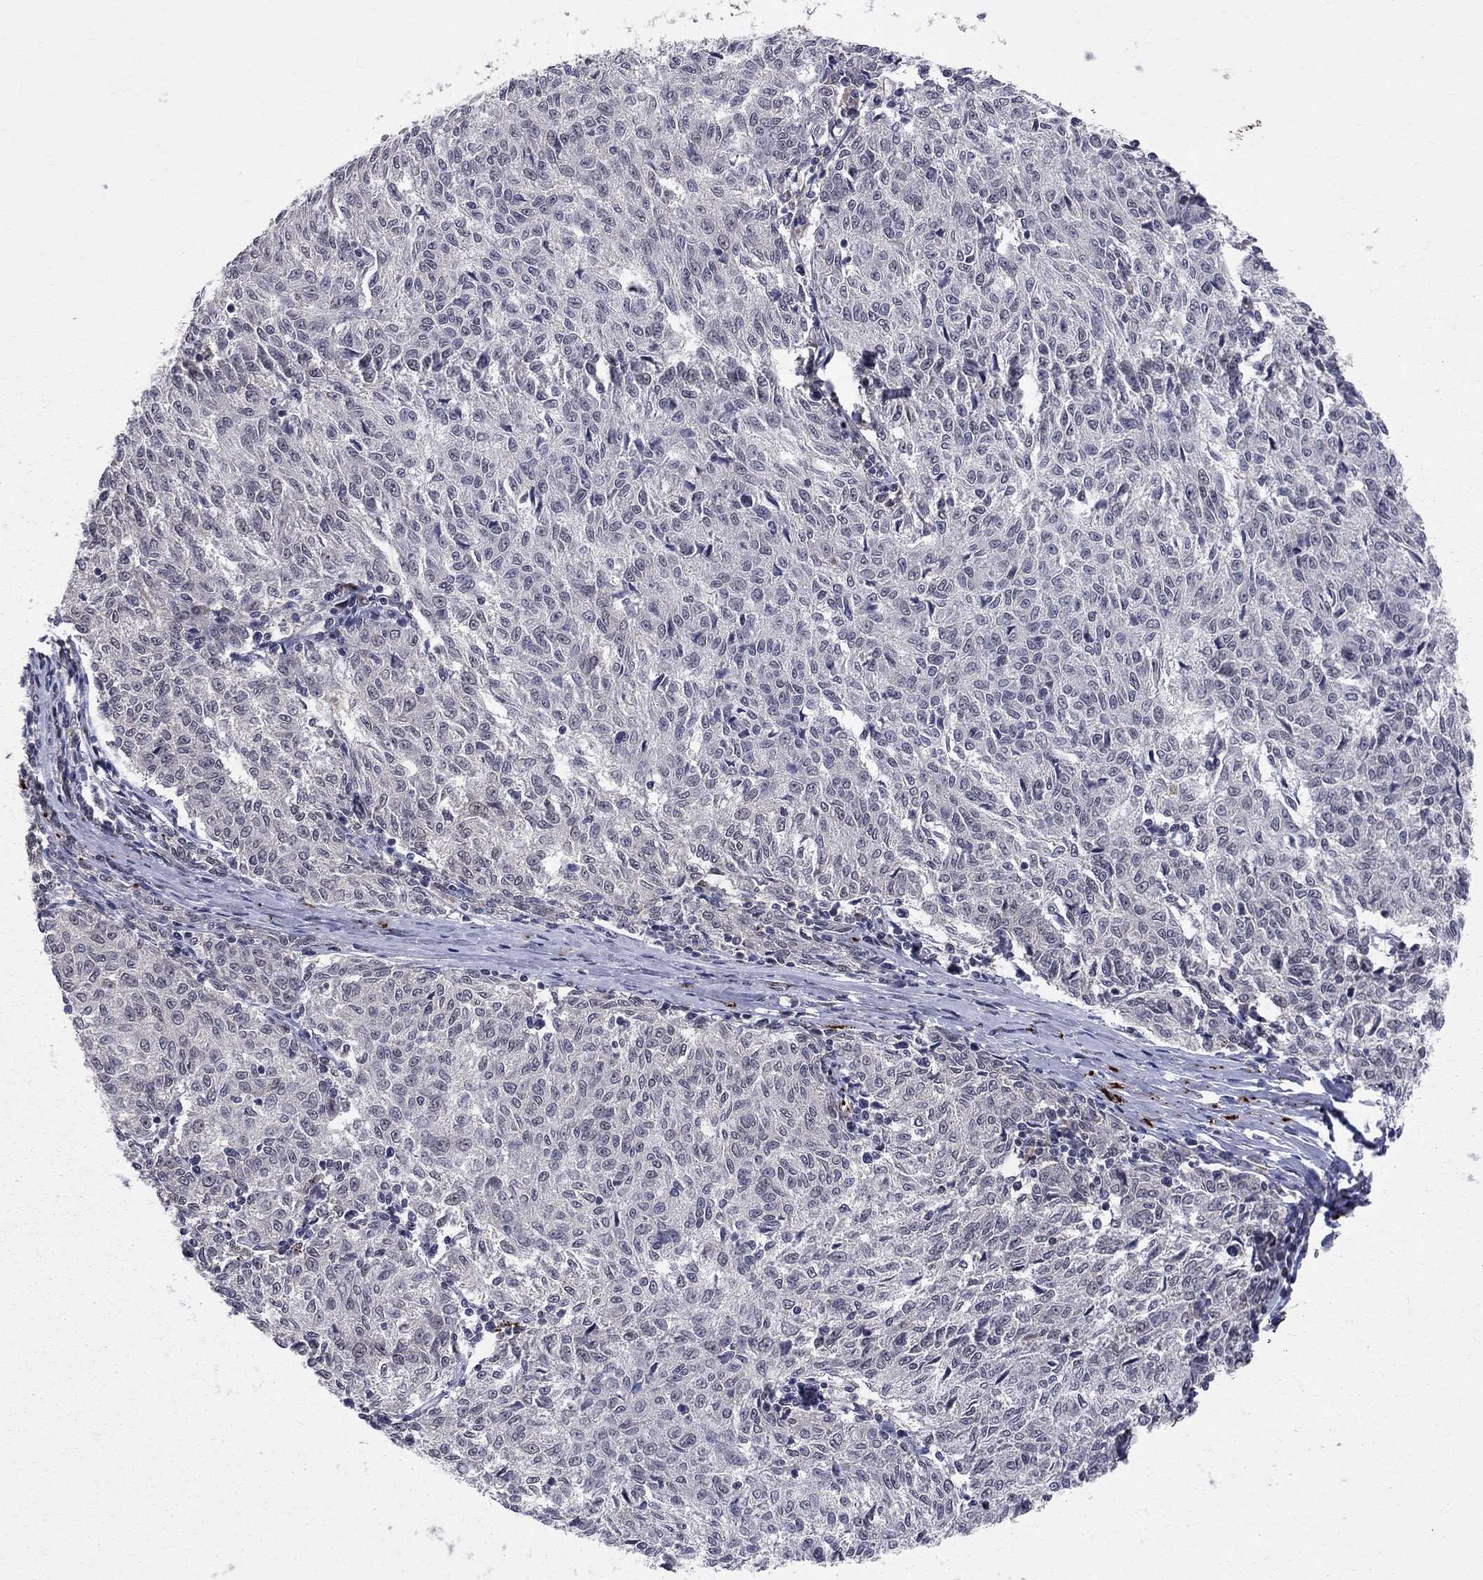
{"staining": {"intensity": "negative", "quantity": "none", "location": "none"}, "tissue": "melanoma", "cell_type": "Tumor cells", "image_type": "cancer", "snomed": [{"axis": "morphology", "description": "Malignant melanoma, NOS"}, {"axis": "topography", "description": "Skin"}], "caption": "The IHC micrograph has no significant expression in tumor cells of malignant melanoma tissue. The staining is performed using DAB brown chromogen with nuclei counter-stained in using hematoxylin.", "gene": "SAP30L", "patient": {"sex": "female", "age": 72}}